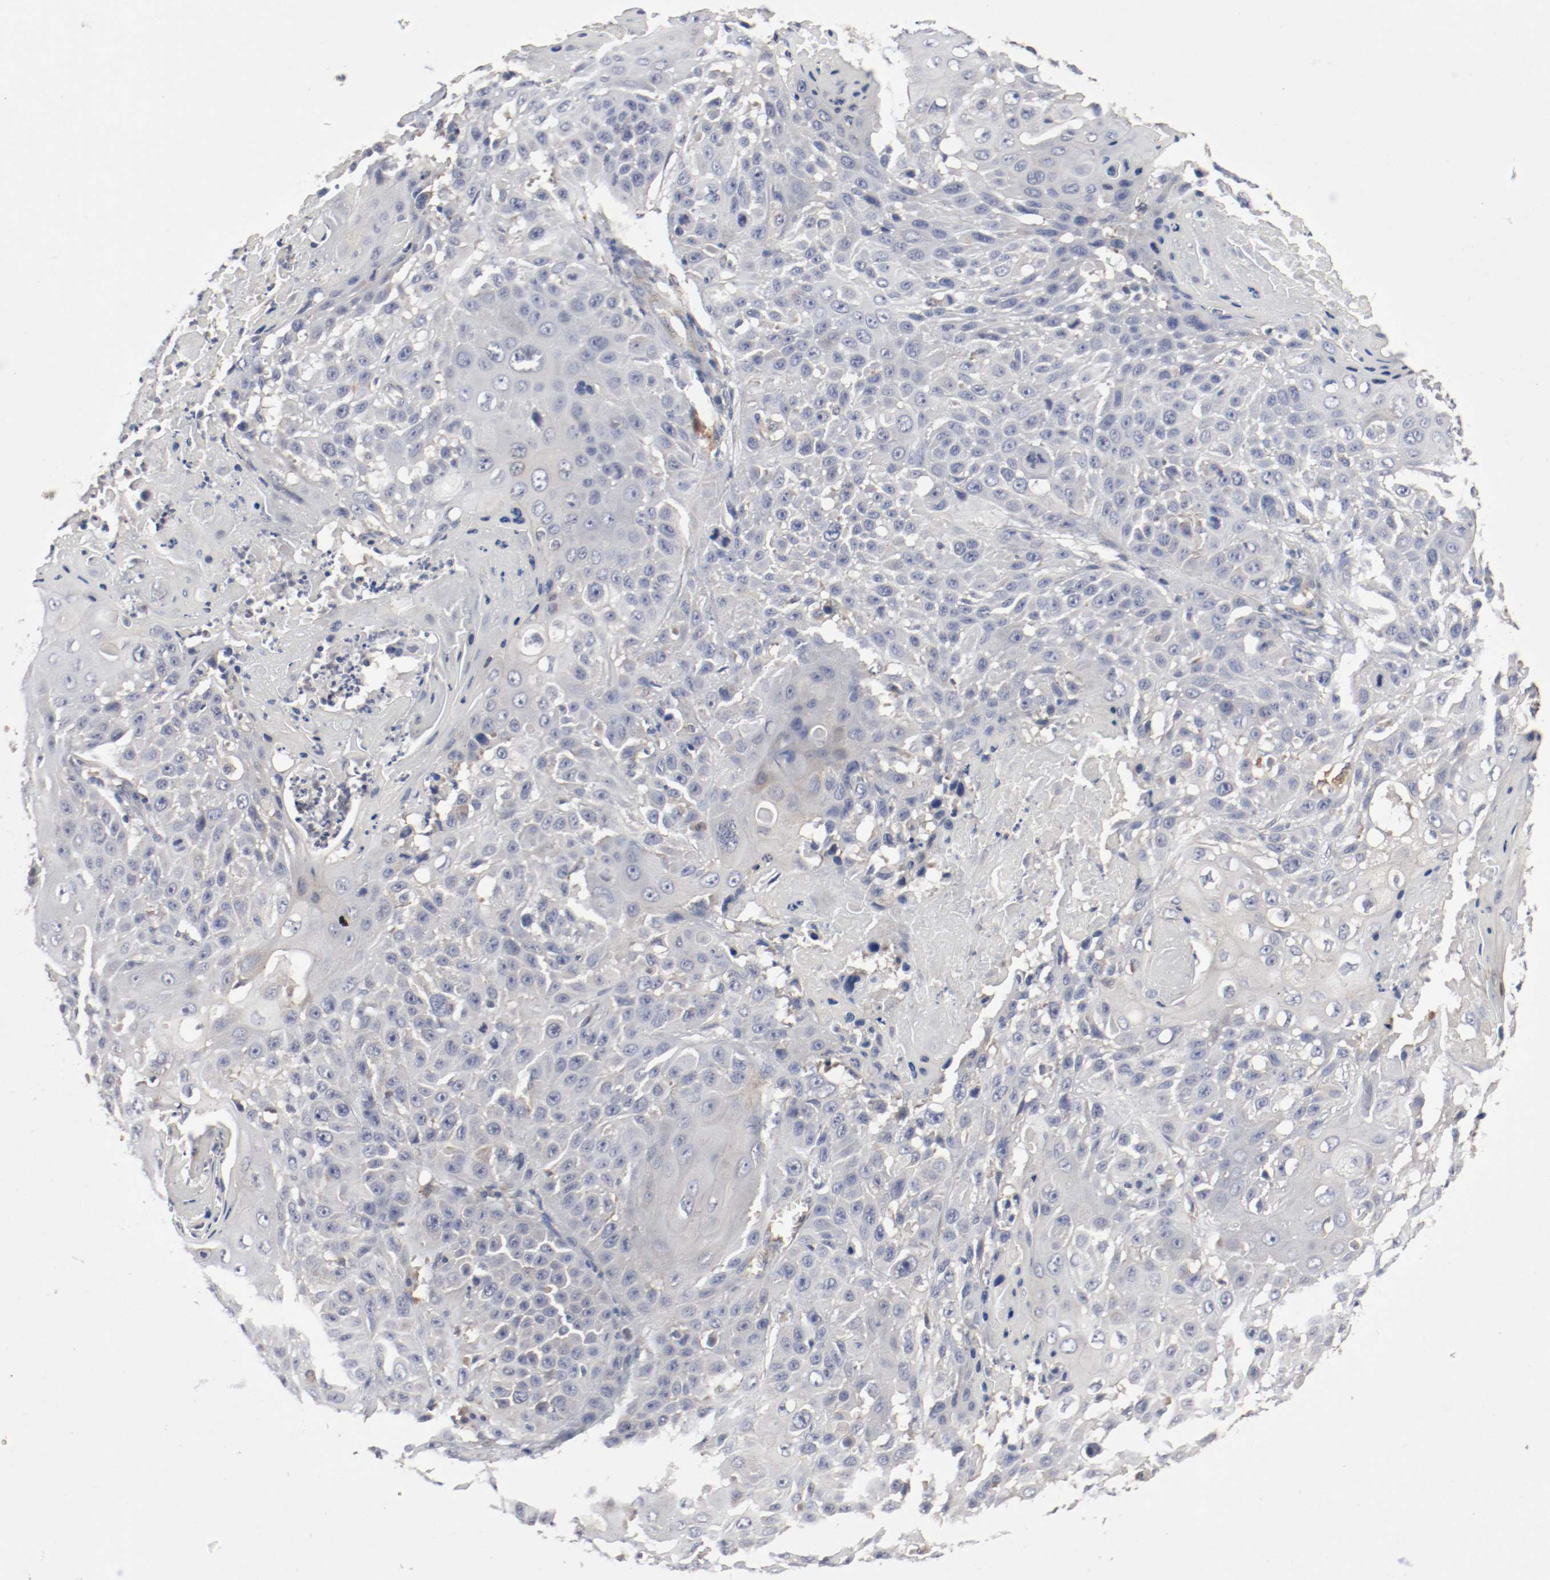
{"staining": {"intensity": "negative", "quantity": "none", "location": "none"}, "tissue": "cervical cancer", "cell_type": "Tumor cells", "image_type": "cancer", "snomed": [{"axis": "morphology", "description": "Squamous cell carcinoma, NOS"}, {"axis": "topography", "description": "Cervix"}], "caption": "Tumor cells show no significant positivity in cervical squamous cell carcinoma.", "gene": "REN", "patient": {"sex": "female", "age": 39}}